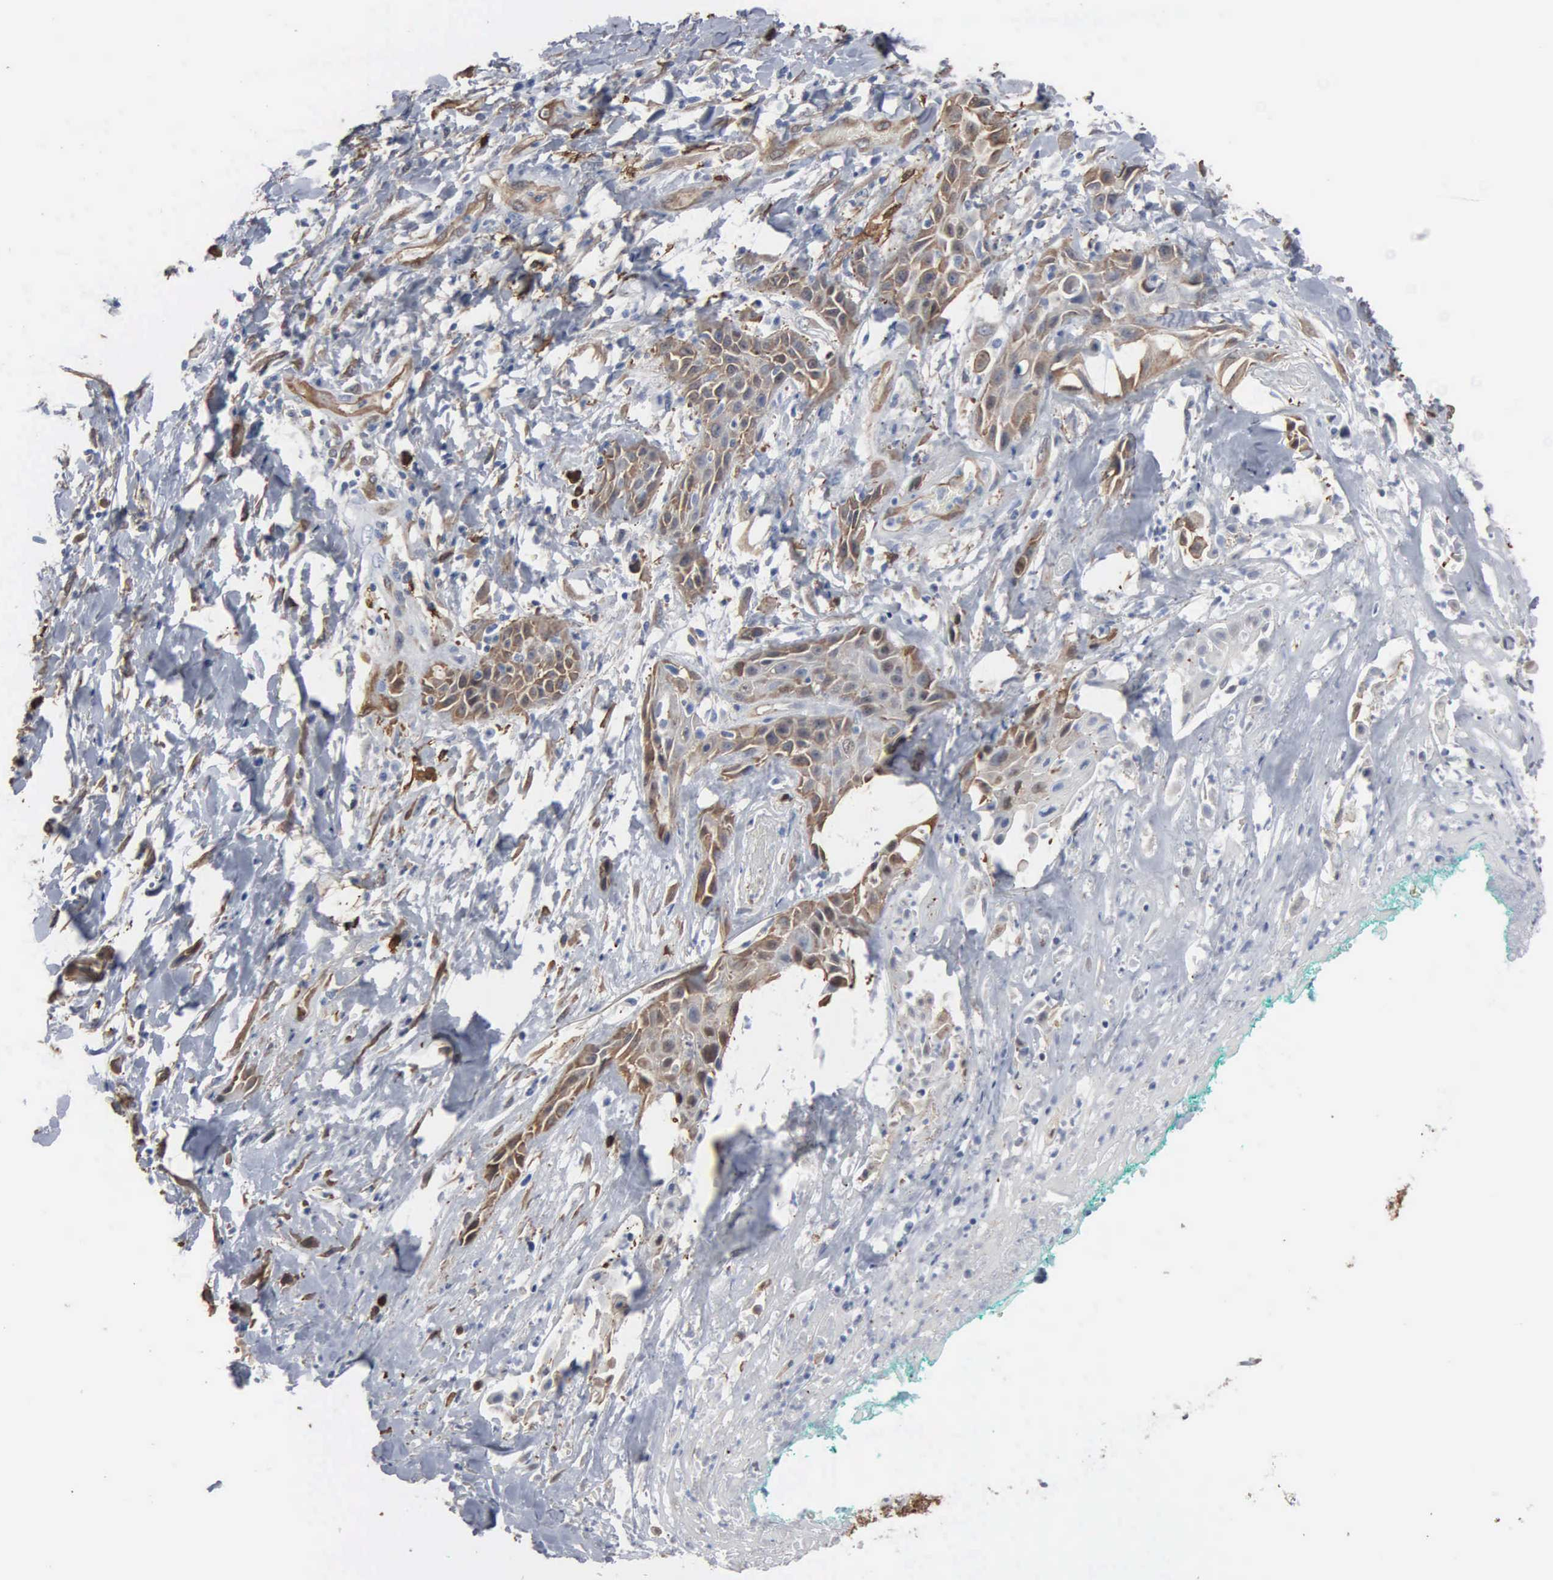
{"staining": {"intensity": "moderate", "quantity": ">75%", "location": "cytoplasmic/membranous"}, "tissue": "skin cancer", "cell_type": "Tumor cells", "image_type": "cancer", "snomed": [{"axis": "morphology", "description": "Squamous cell carcinoma, NOS"}, {"axis": "topography", "description": "Skin"}, {"axis": "topography", "description": "Anal"}], "caption": "Immunohistochemistry (IHC) of skin squamous cell carcinoma shows medium levels of moderate cytoplasmic/membranous positivity in approximately >75% of tumor cells. The protein of interest is shown in brown color, while the nuclei are stained blue.", "gene": "FSCN1", "patient": {"sex": "male", "age": 64}}